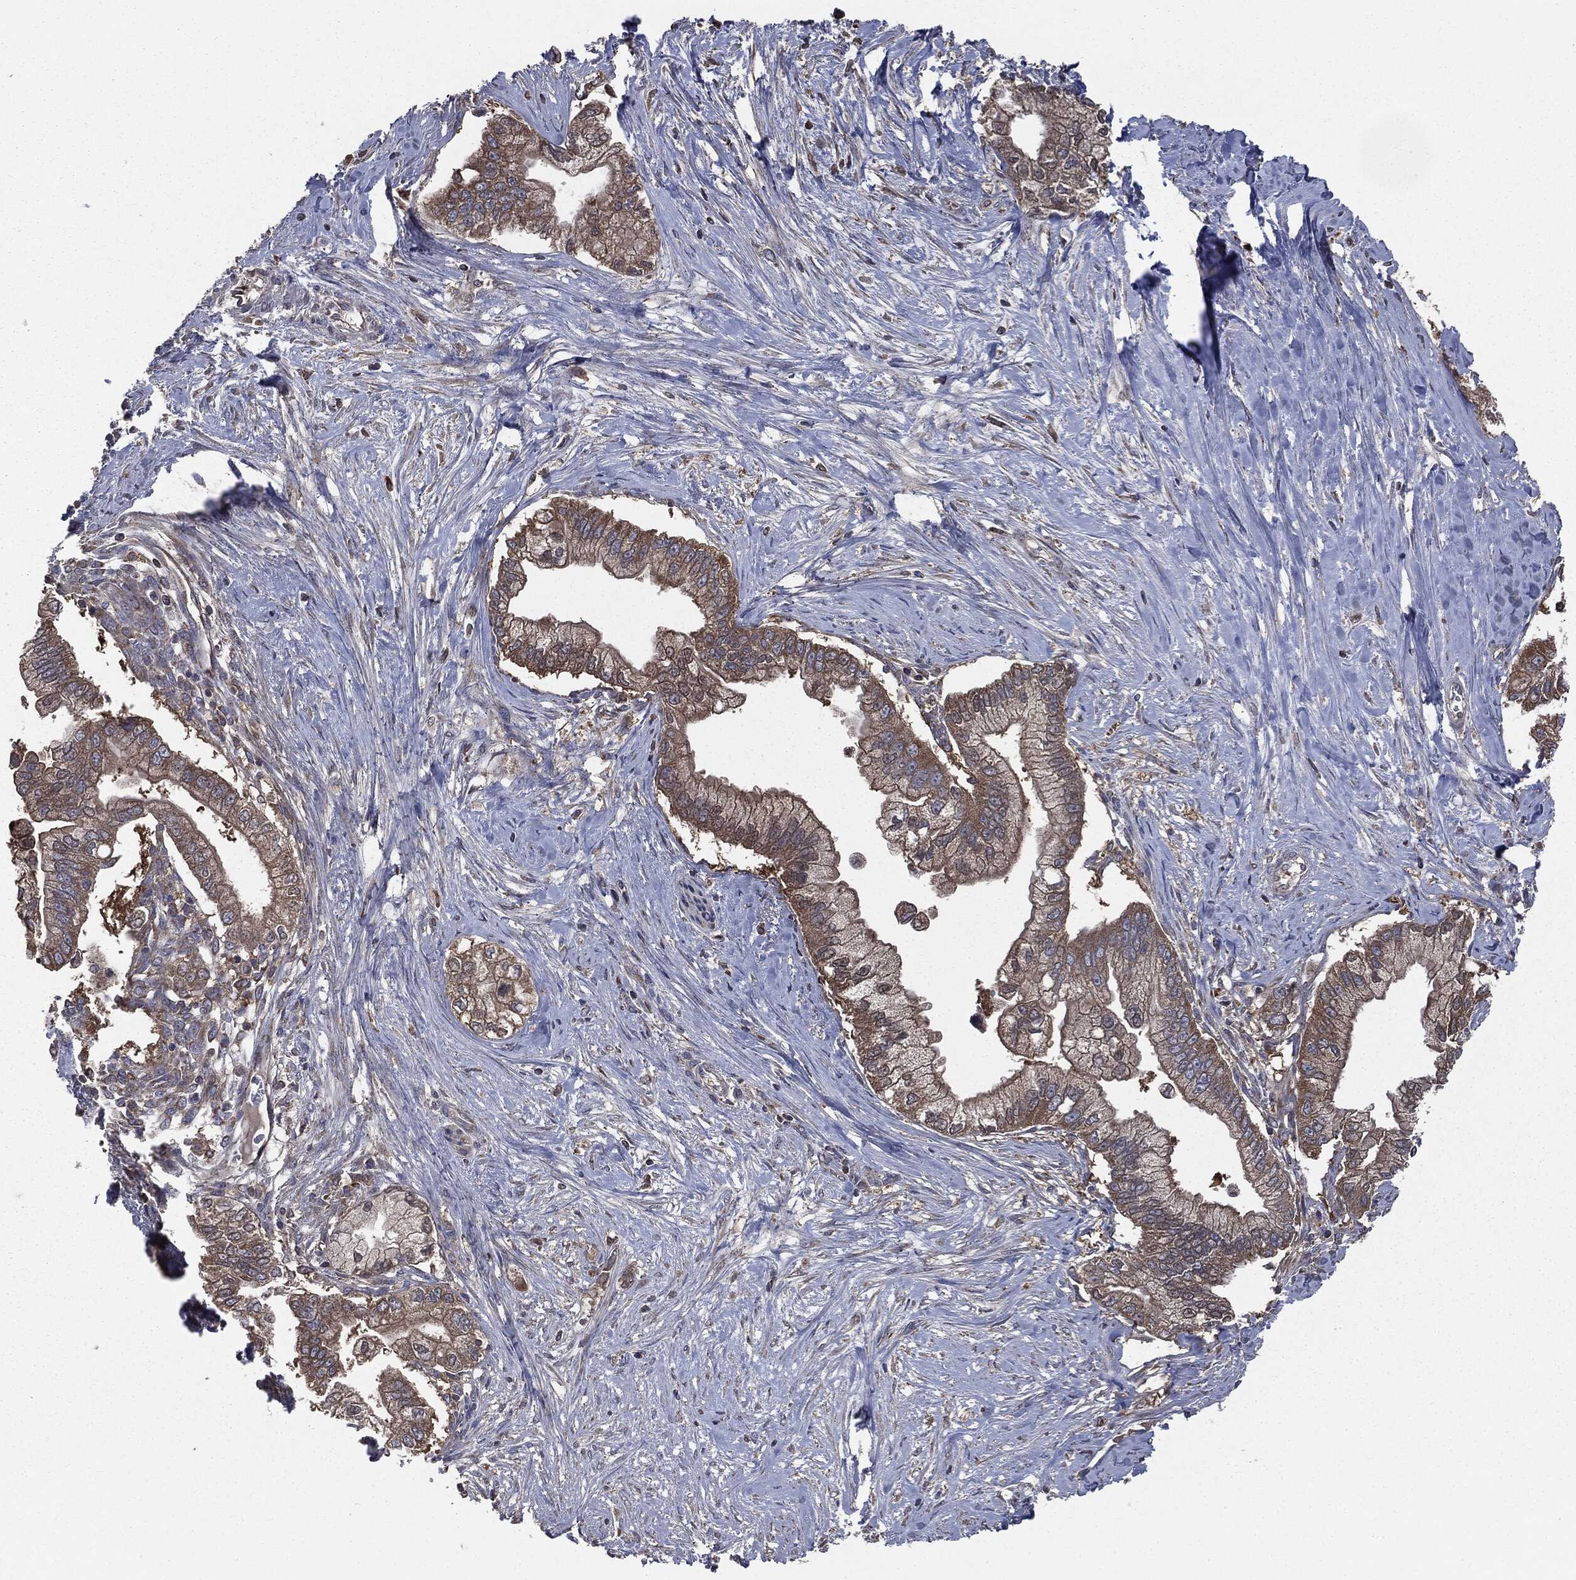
{"staining": {"intensity": "moderate", "quantity": ">75%", "location": "cytoplasmic/membranous"}, "tissue": "pancreatic cancer", "cell_type": "Tumor cells", "image_type": "cancer", "snomed": [{"axis": "morphology", "description": "Adenocarcinoma, NOS"}, {"axis": "topography", "description": "Pancreas"}], "caption": "Protein staining of adenocarcinoma (pancreatic) tissue displays moderate cytoplasmic/membranous staining in approximately >75% of tumor cells.", "gene": "MAPK6", "patient": {"sex": "male", "age": 70}}